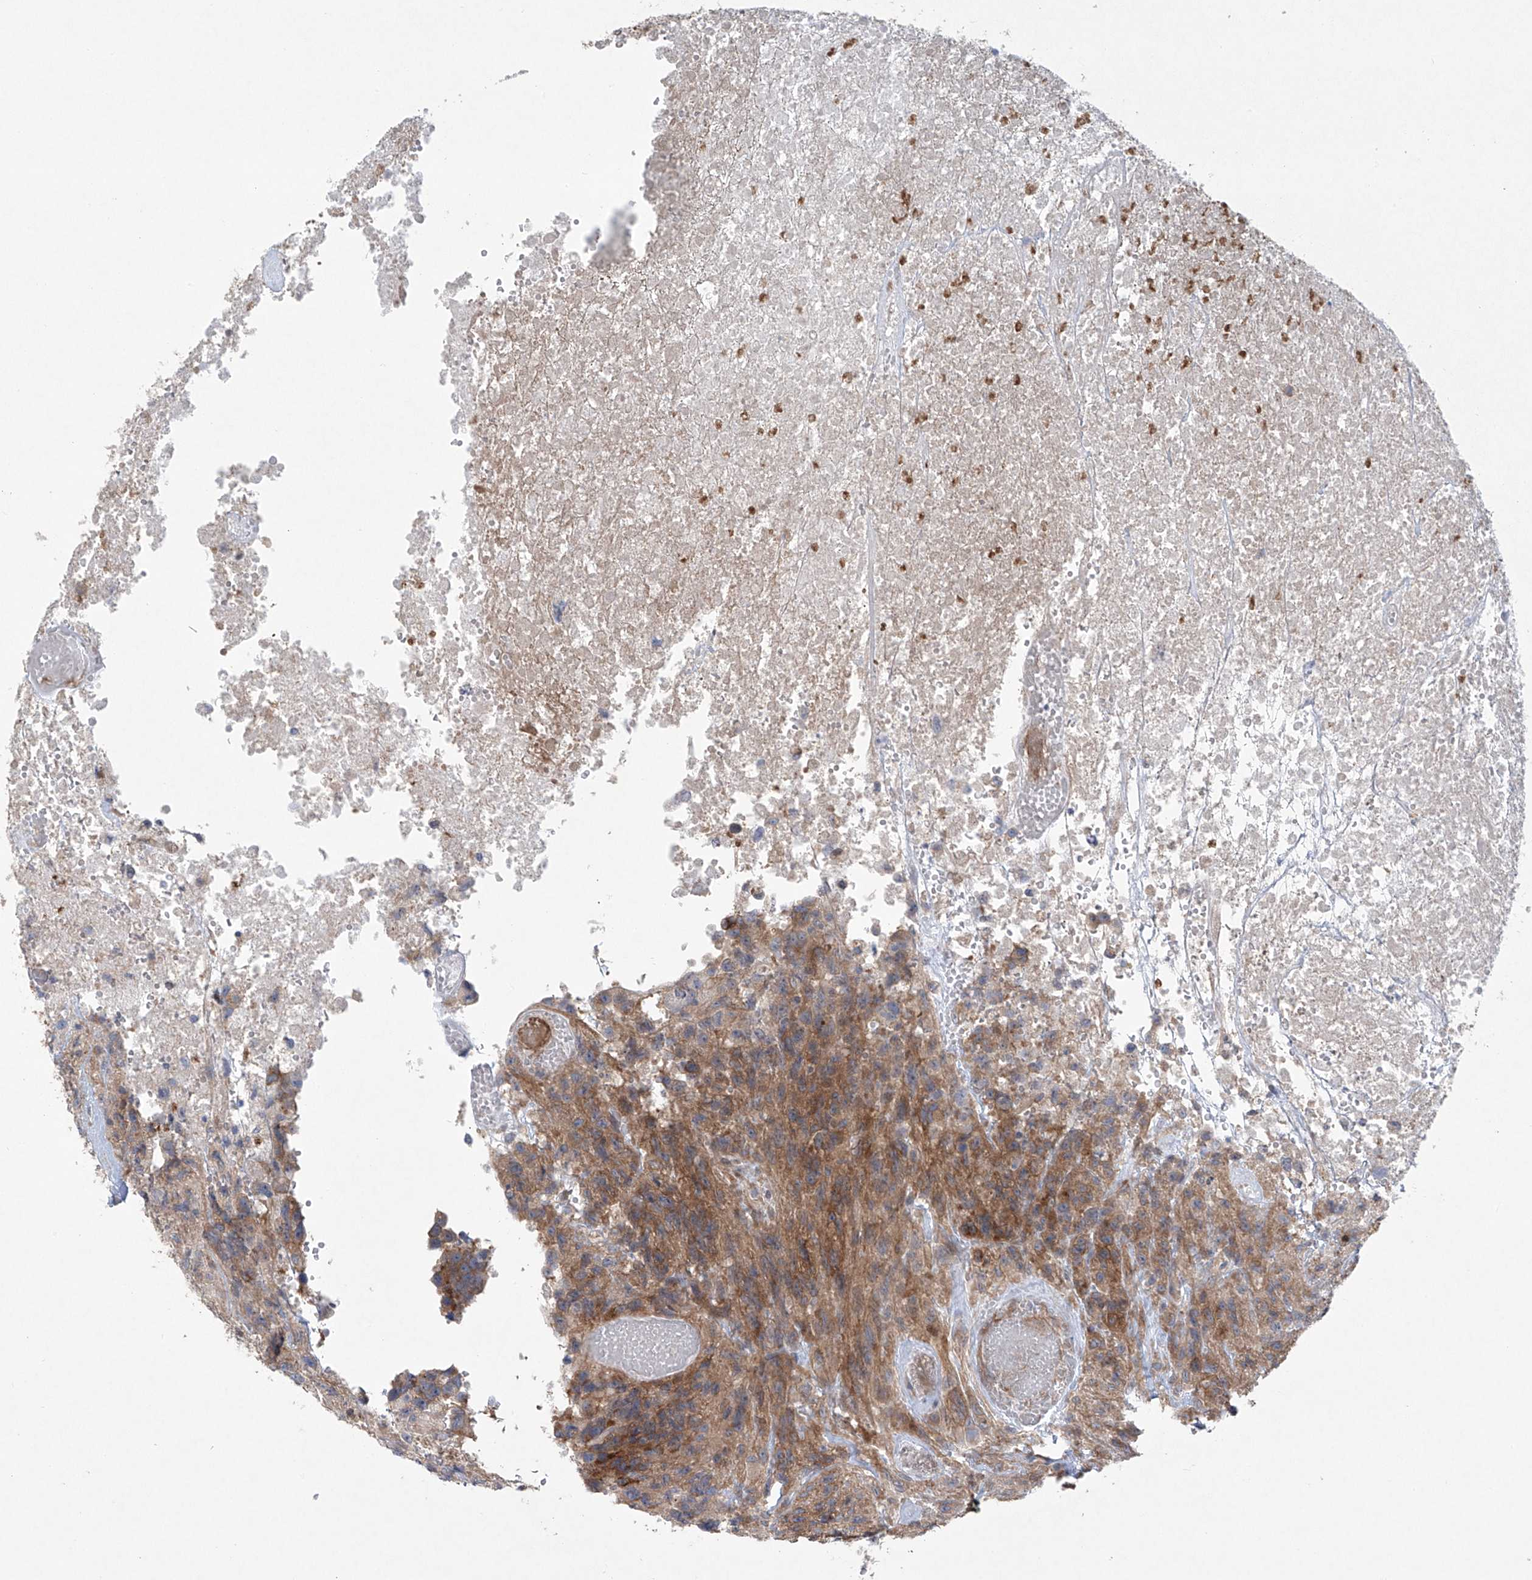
{"staining": {"intensity": "moderate", "quantity": "25%-75%", "location": "cytoplasmic/membranous"}, "tissue": "glioma", "cell_type": "Tumor cells", "image_type": "cancer", "snomed": [{"axis": "morphology", "description": "Glioma, malignant, High grade"}, {"axis": "topography", "description": "Brain"}], "caption": "Malignant high-grade glioma stained with a protein marker shows moderate staining in tumor cells.", "gene": "KLC4", "patient": {"sex": "male", "age": 69}}